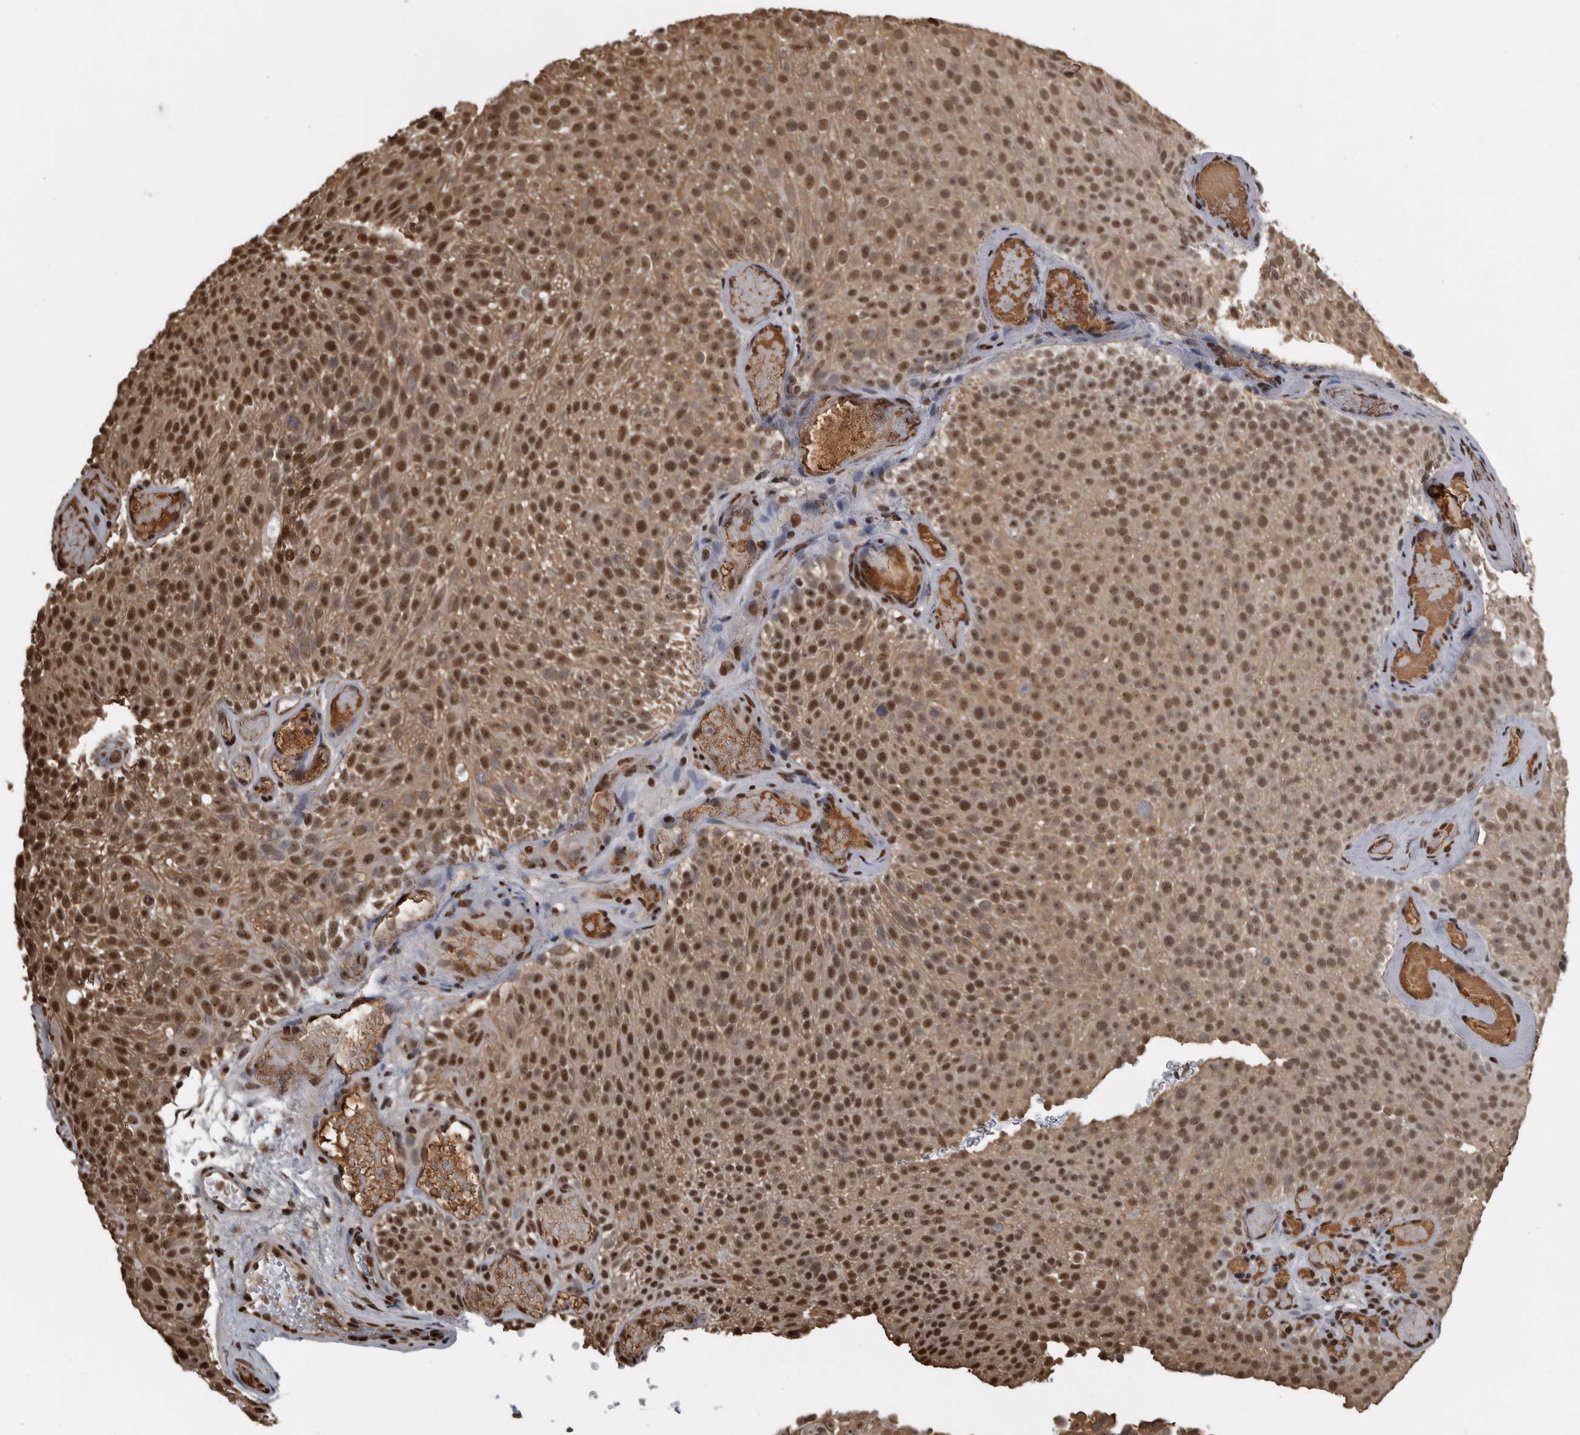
{"staining": {"intensity": "strong", "quantity": ">75%", "location": "cytoplasmic/membranous,nuclear"}, "tissue": "urothelial cancer", "cell_type": "Tumor cells", "image_type": "cancer", "snomed": [{"axis": "morphology", "description": "Urothelial carcinoma, Low grade"}, {"axis": "topography", "description": "Urinary bladder"}], "caption": "A micrograph of urothelial cancer stained for a protein reveals strong cytoplasmic/membranous and nuclear brown staining in tumor cells.", "gene": "TGS1", "patient": {"sex": "male", "age": 78}}